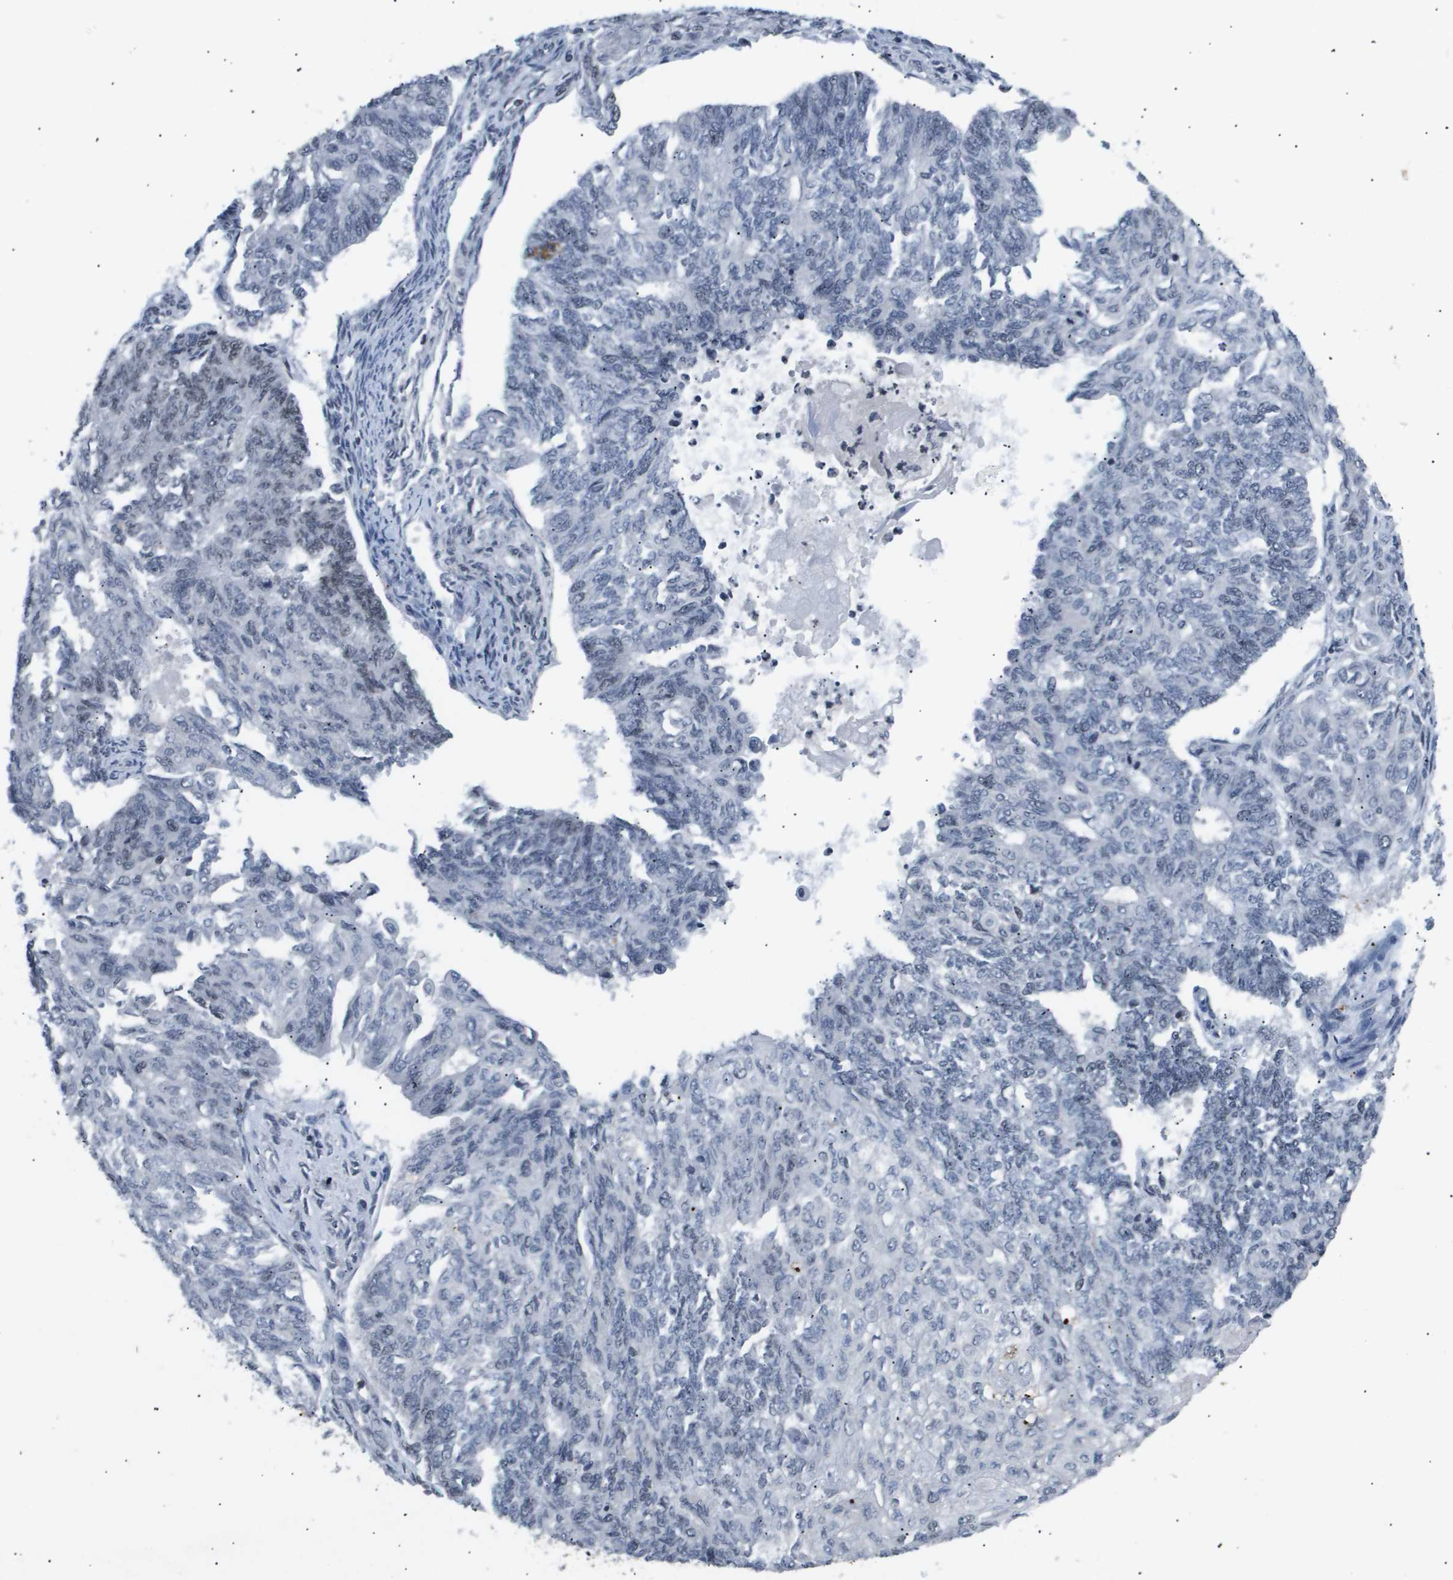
{"staining": {"intensity": "moderate", "quantity": "<25%", "location": "nuclear"}, "tissue": "endometrial cancer", "cell_type": "Tumor cells", "image_type": "cancer", "snomed": [{"axis": "morphology", "description": "Adenocarcinoma, NOS"}, {"axis": "topography", "description": "Endometrium"}], "caption": "Immunohistochemistry histopathology image of human endometrial adenocarcinoma stained for a protein (brown), which displays low levels of moderate nuclear positivity in approximately <25% of tumor cells.", "gene": "ANAPC2", "patient": {"sex": "female", "age": 32}}